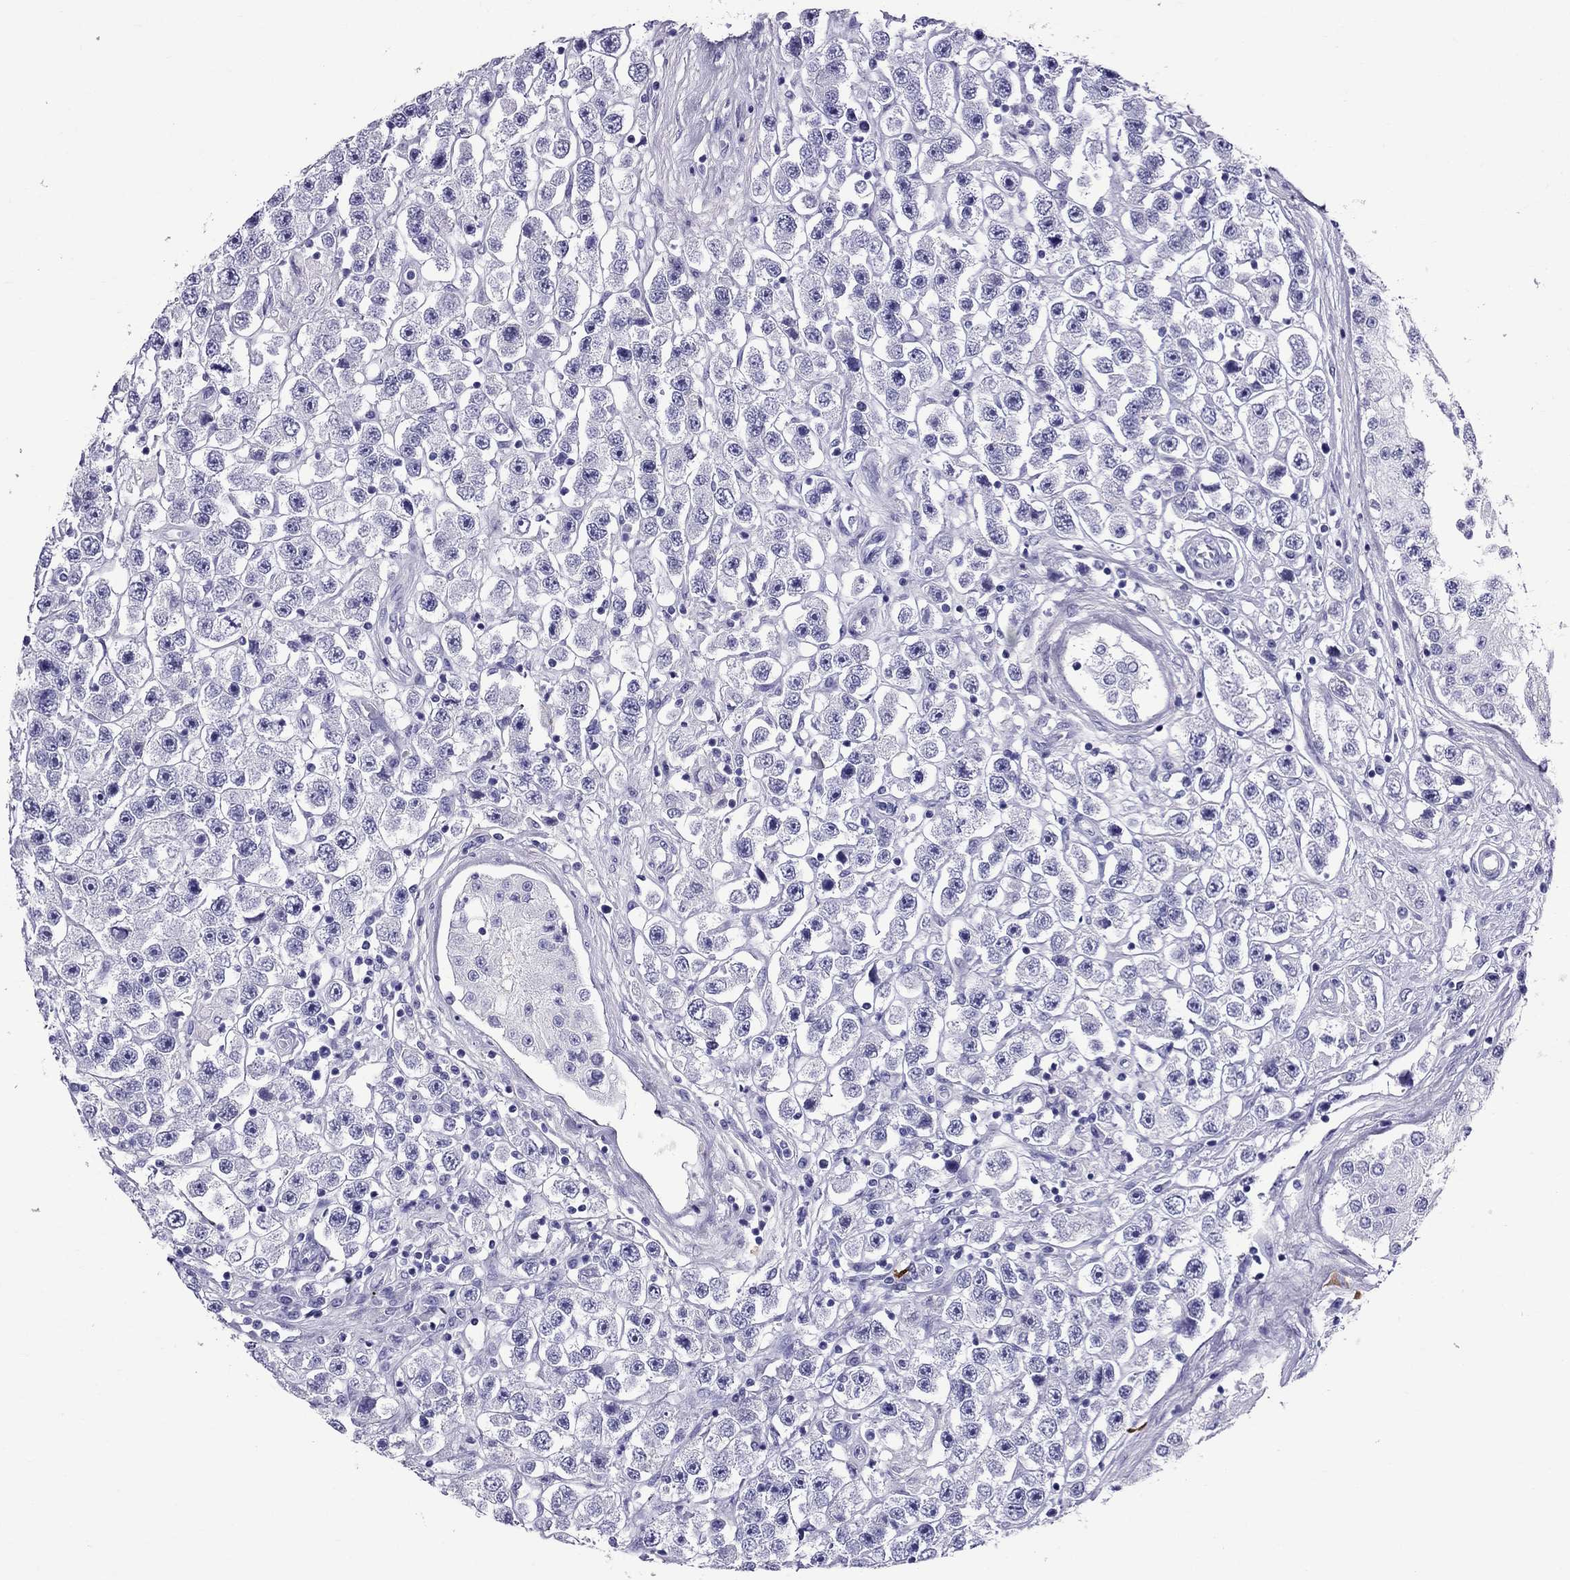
{"staining": {"intensity": "negative", "quantity": "none", "location": "none"}, "tissue": "testis cancer", "cell_type": "Tumor cells", "image_type": "cancer", "snomed": [{"axis": "morphology", "description": "Seminoma, NOS"}, {"axis": "topography", "description": "Testis"}], "caption": "Immunohistochemistry (IHC) micrograph of testis cancer stained for a protein (brown), which shows no staining in tumor cells.", "gene": "SCART1", "patient": {"sex": "male", "age": 45}}